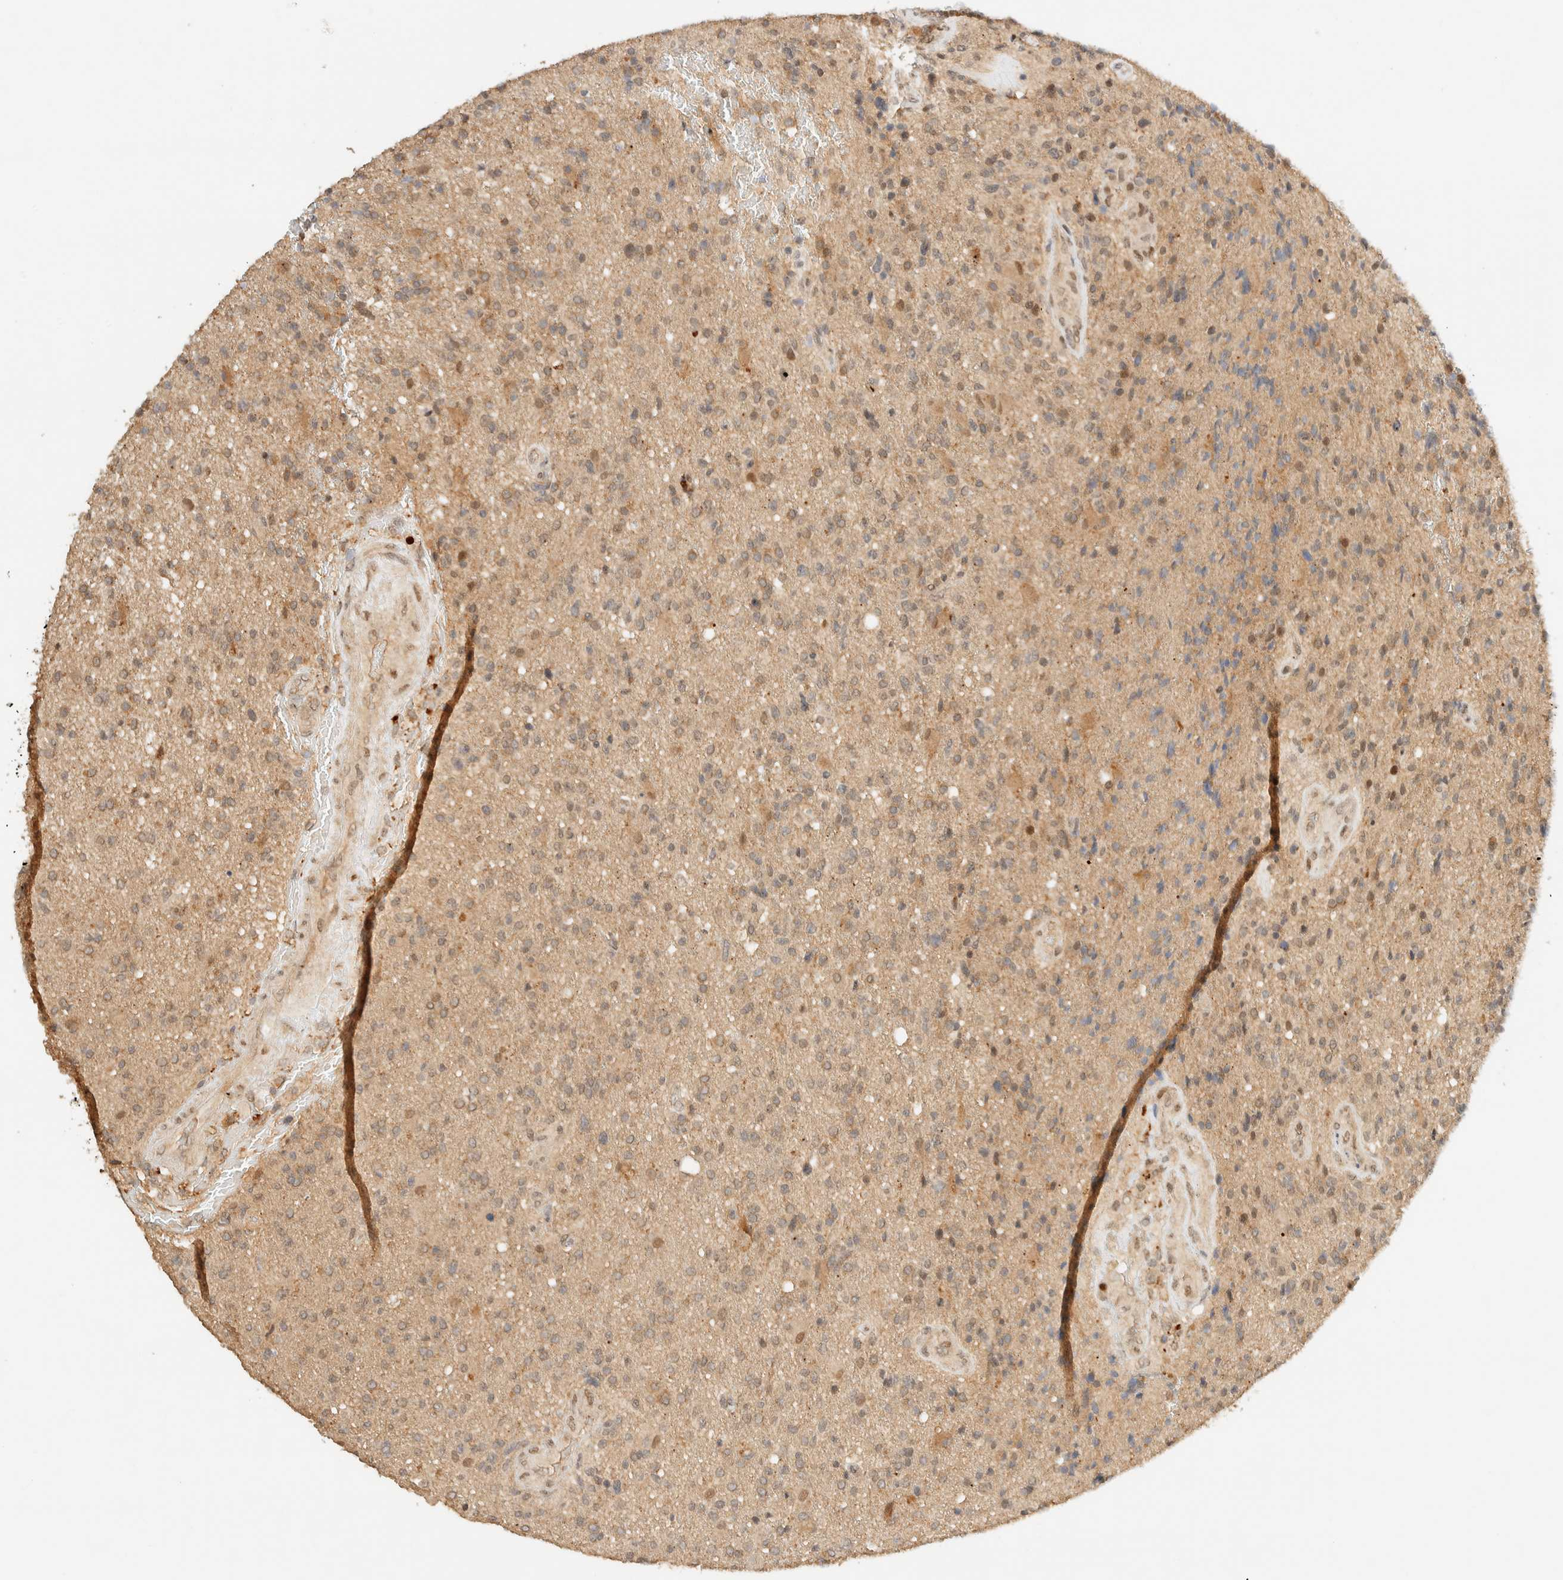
{"staining": {"intensity": "moderate", "quantity": "25%-75%", "location": "cytoplasmic/membranous,nuclear"}, "tissue": "glioma", "cell_type": "Tumor cells", "image_type": "cancer", "snomed": [{"axis": "morphology", "description": "Glioma, malignant, High grade"}, {"axis": "topography", "description": "Brain"}], "caption": "A micrograph showing moderate cytoplasmic/membranous and nuclear expression in about 25%-75% of tumor cells in malignant high-grade glioma, as visualized by brown immunohistochemical staining.", "gene": "ZBTB34", "patient": {"sex": "male", "age": 72}}